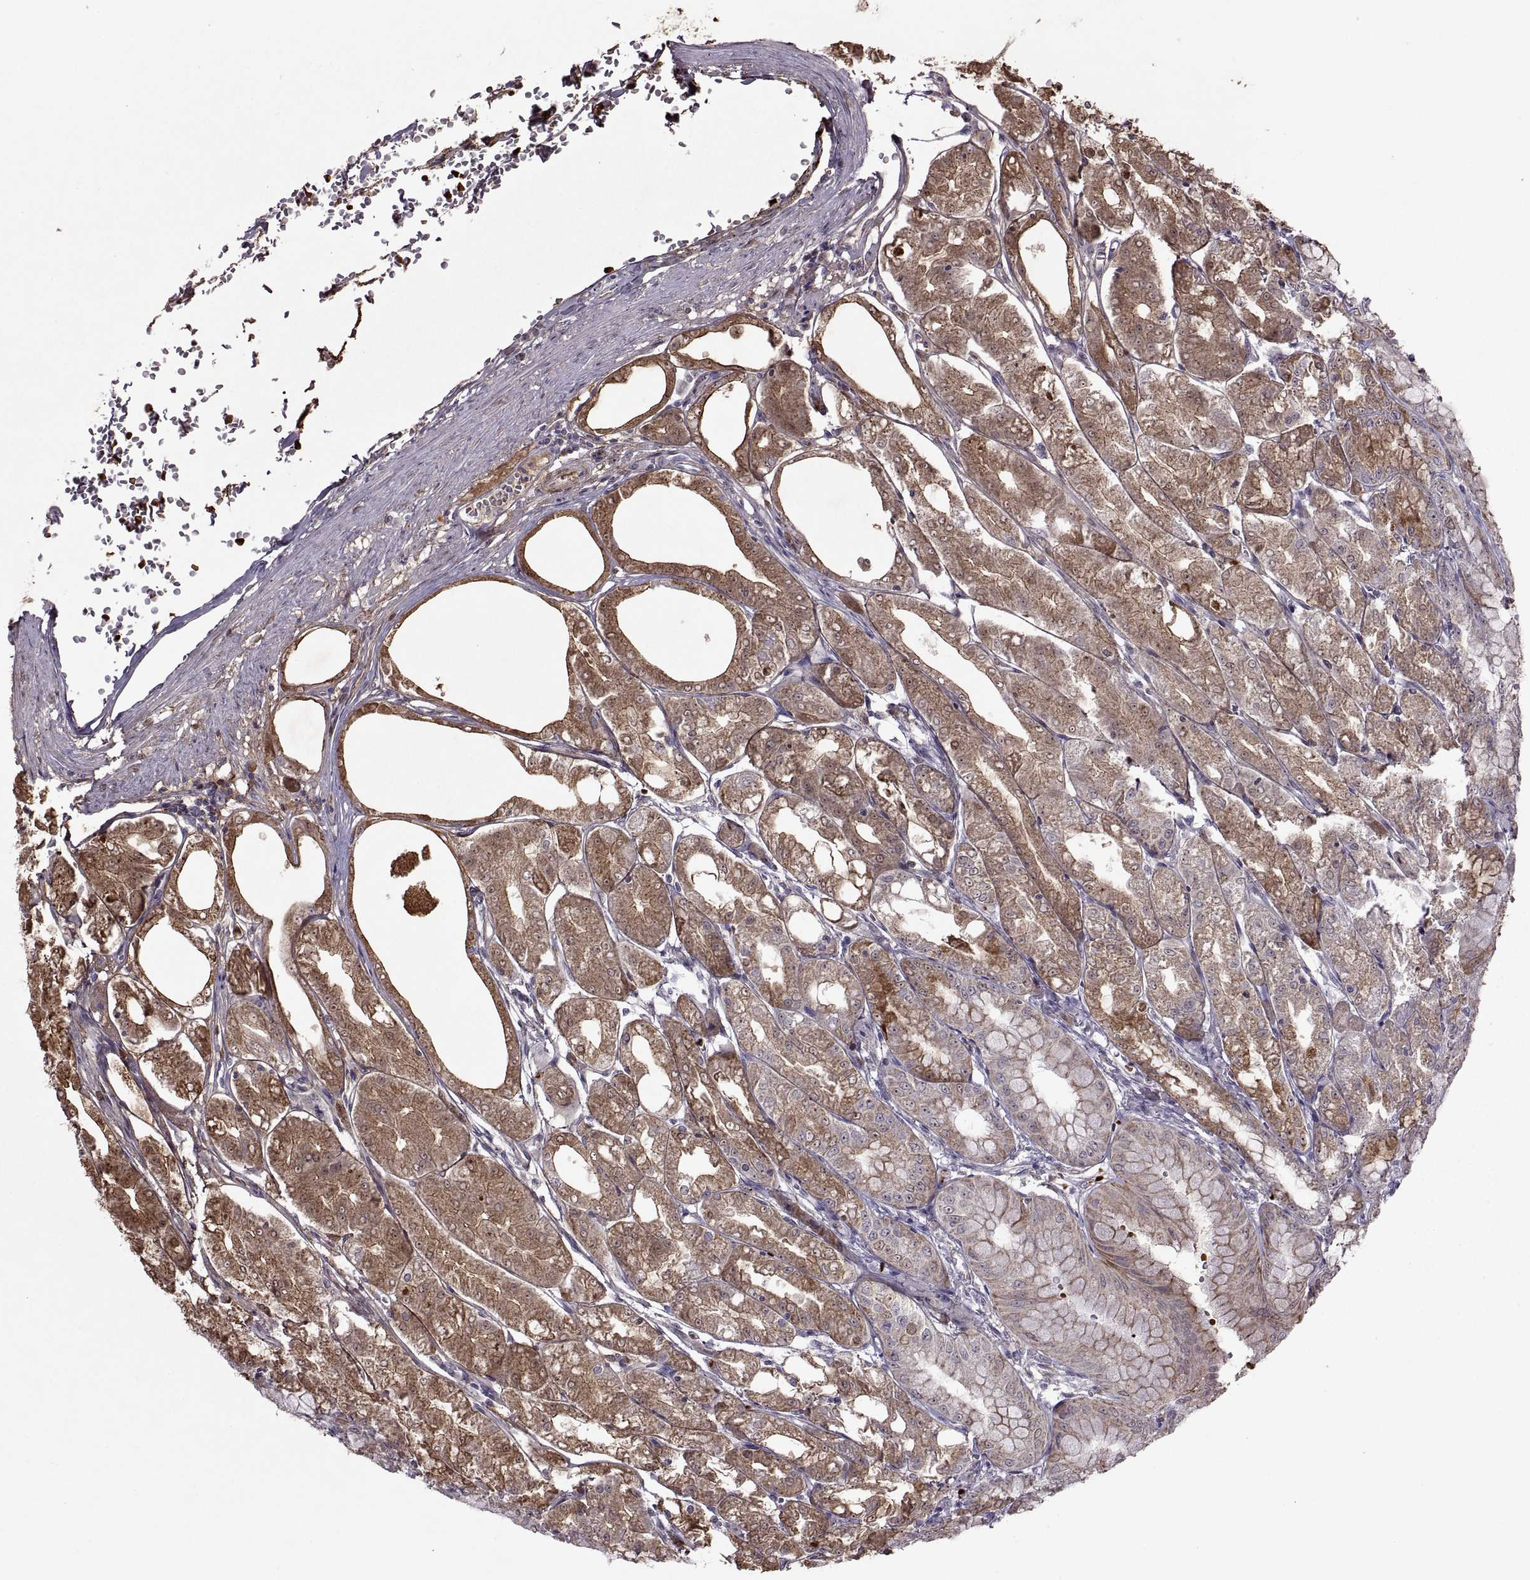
{"staining": {"intensity": "strong", "quantity": ">75%", "location": "cytoplasmic/membranous"}, "tissue": "stomach", "cell_type": "Glandular cells", "image_type": "normal", "snomed": [{"axis": "morphology", "description": "Normal tissue, NOS"}, {"axis": "topography", "description": "Stomach, lower"}], "caption": "Stomach stained for a protein shows strong cytoplasmic/membranous positivity in glandular cells.", "gene": "ASIC2", "patient": {"sex": "male", "age": 71}}